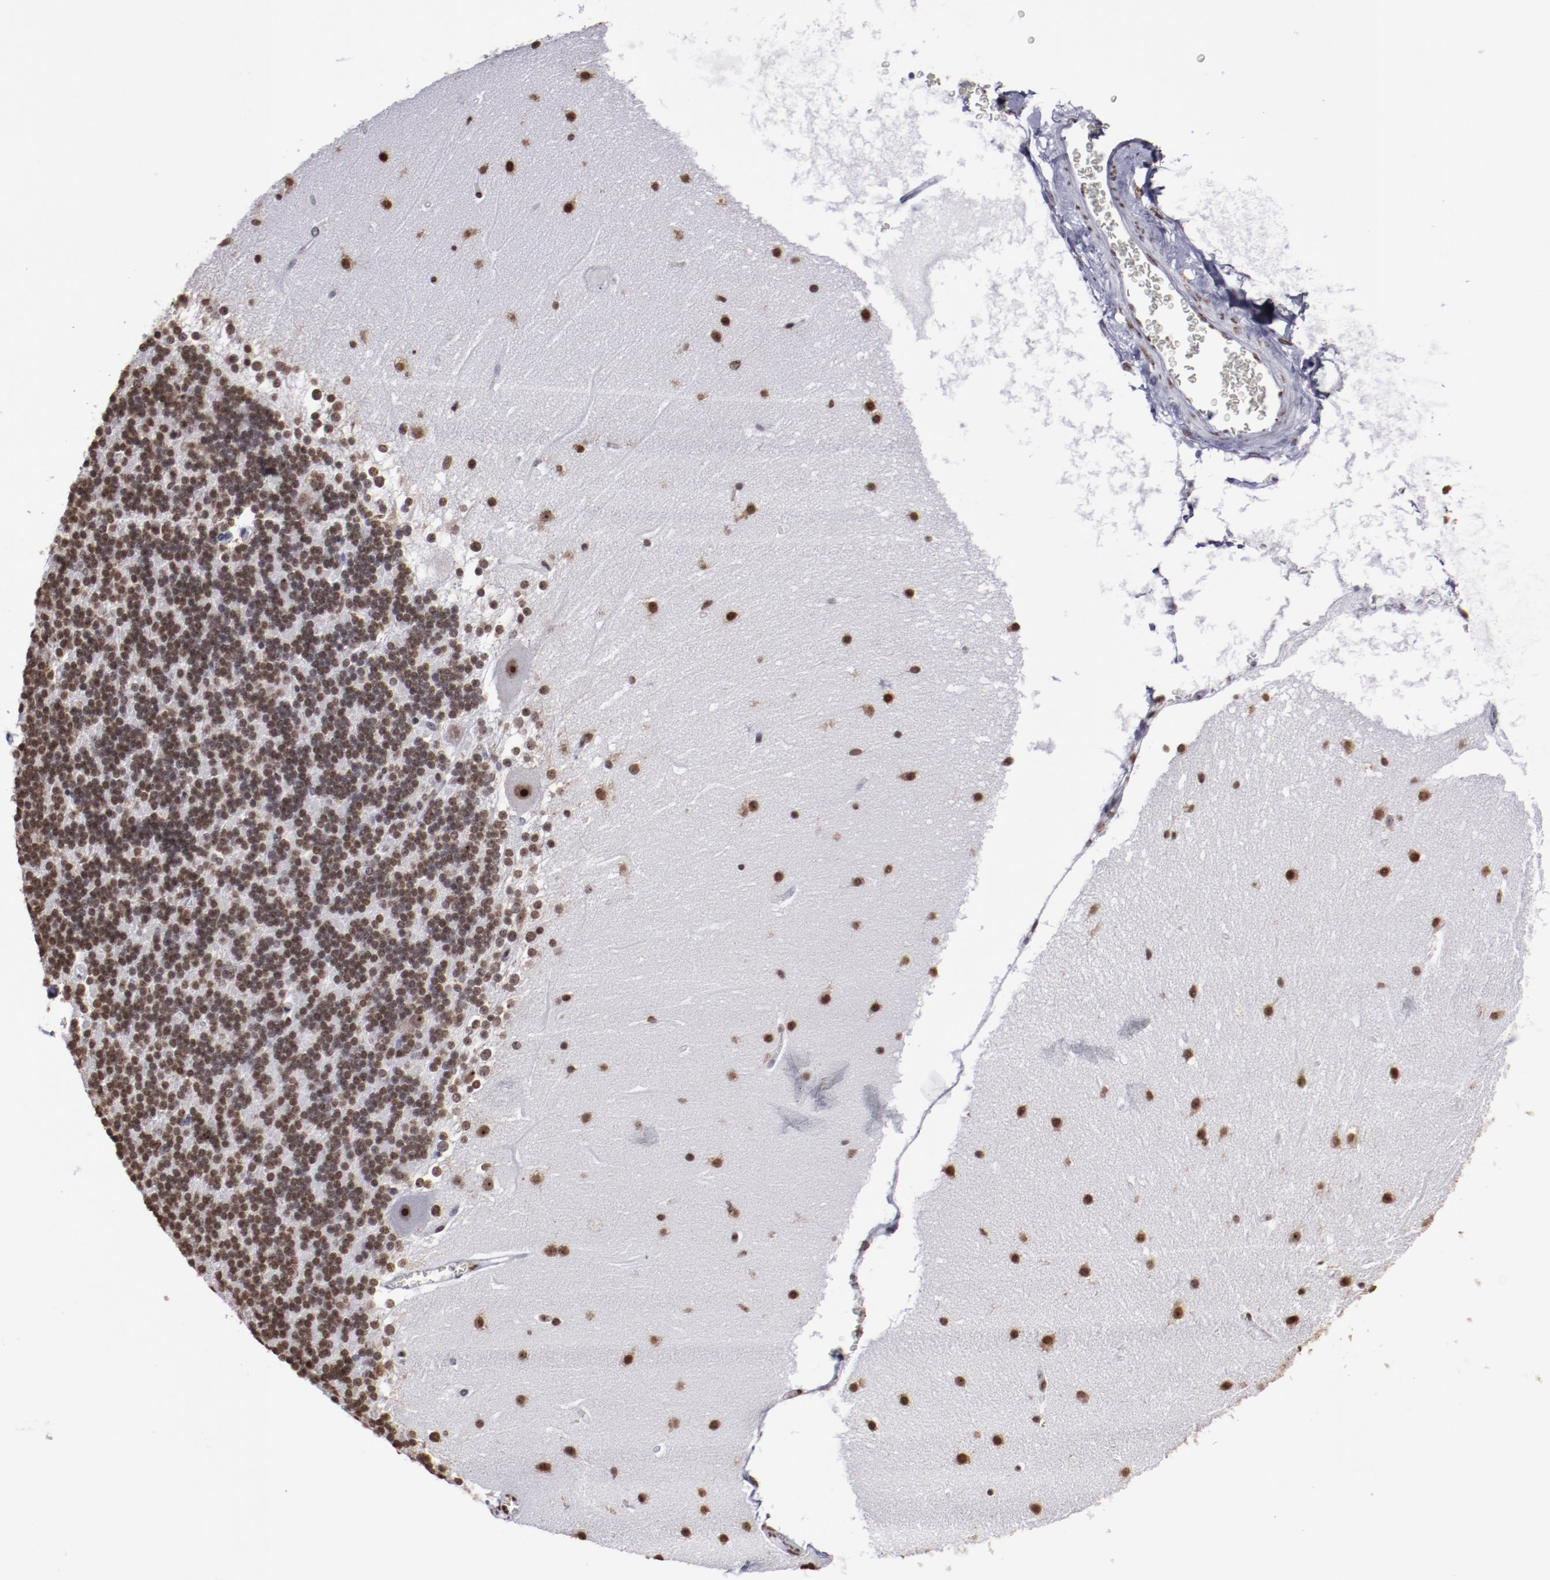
{"staining": {"intensity": "strong", "quantity": ">75%", "location": "nuclear"}, "tissue": "cerebellum", "cell_type": "Cells in granular layer", "image_type": "normal", "snomed": [{"axis": "morphology", "description": "Normal tissue, NOS"}, {"axis": "topography", "description": "Cerebellum"}], "caption": "IHC histopathology image of benign cerebellum: human cerebellum stained using IHC shows high levels of strong protein expression localized specifically in the nuclear of cells in granular layer, appearing as a nuclear brown color.", "gene": "HNRNPA1L3", "patient": {"sex": "female", "age": 19}}